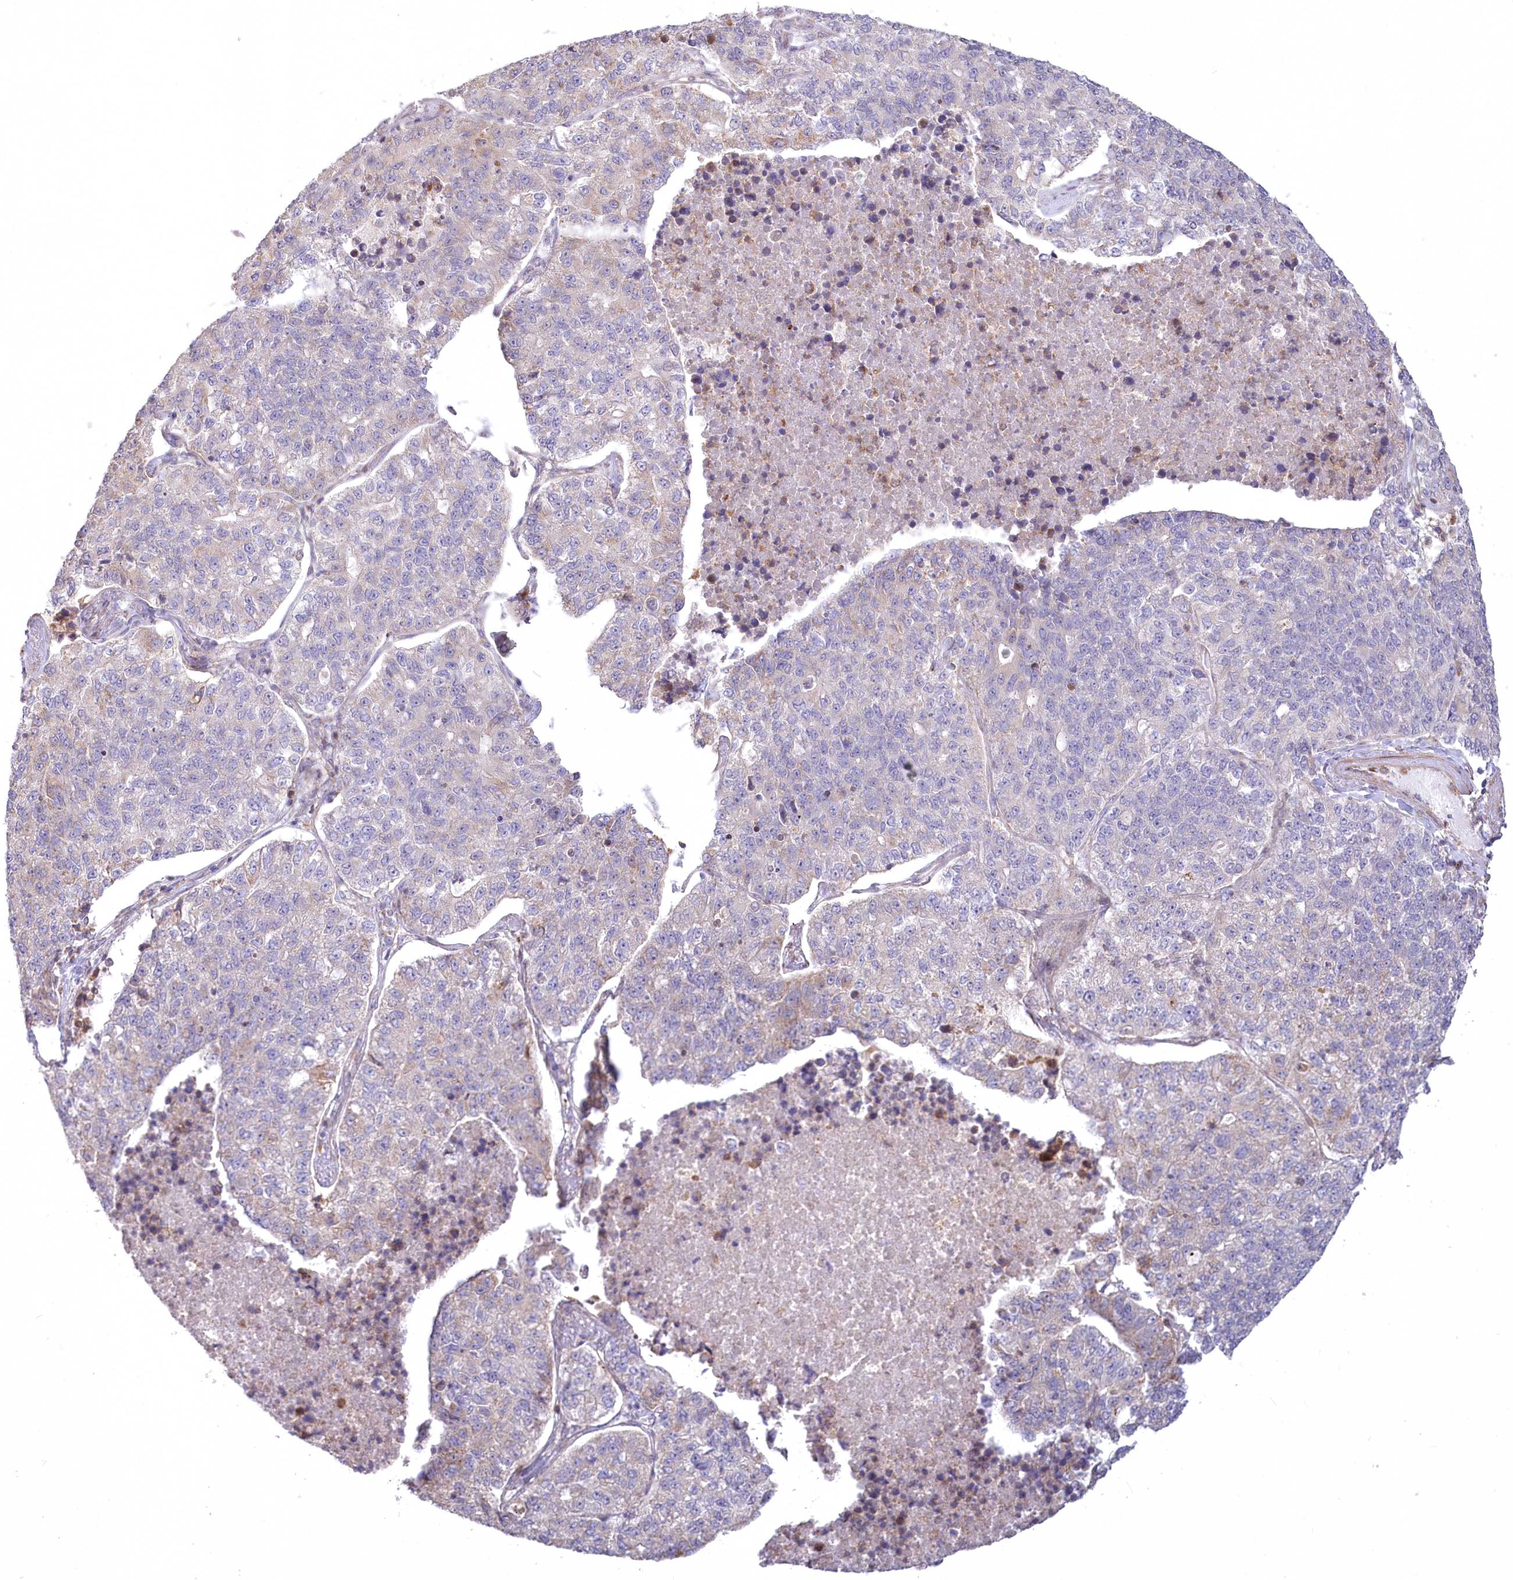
{"staining": {"intensity": "weak", "quantity": "<25%", "location": "cytoplasmic/membranous"}, "tissue": "lung cancer", "cell_type": "Tumor cells", "image_type": "cancer", "snomed": [{"axis": "morphology", "description": "Adenocarcinoma, NOS"}, {"axis": "topography", "description": "Lung"}], "caption": "Image shows no protein positivity in tumor cells of lung adenocarcinoma tissue.", "gene": "MTG1", "patient": {"sex": "male", "age": 49}}